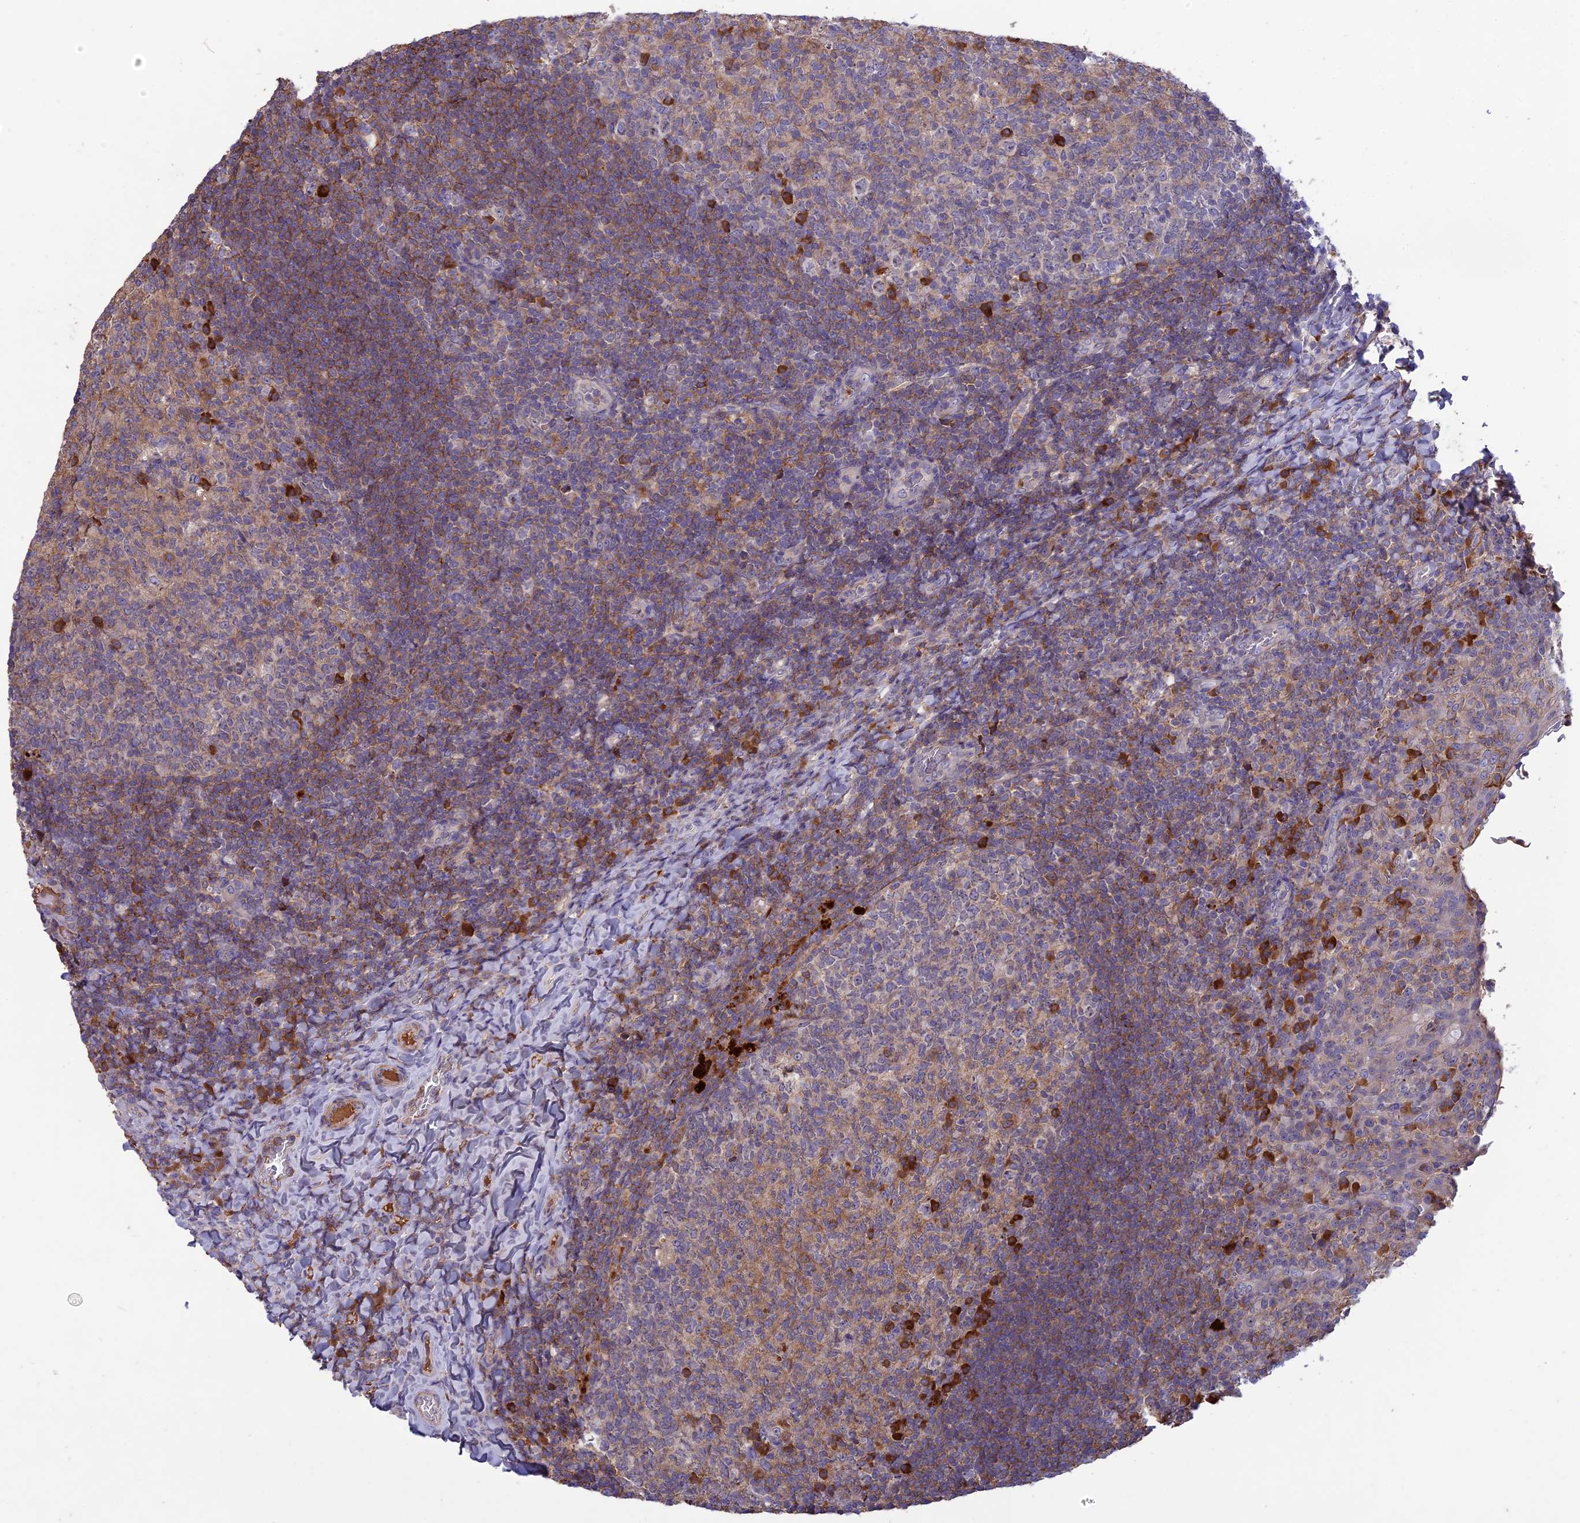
{"staining": {"intensity": "strong", "quantity": "<25%", "location": "cytoplasmic/membranous"}, "tissue": "tonsil", "cell_type": "Germinal center cells", "image_type": "normal", "snomed": [{"axis": "morphology", "description": "Normal tissue, NOS"}, {"axis": "topography", "description": "Tonsil"}], "caption": "Protein expression analysis of unremarkable tonsil demonstrates strong cytoplasmic/membranous expression in approximately <25% of germinal center cells.", "gene": "ADO", "patient": {"sex": "female", "age": 10}}